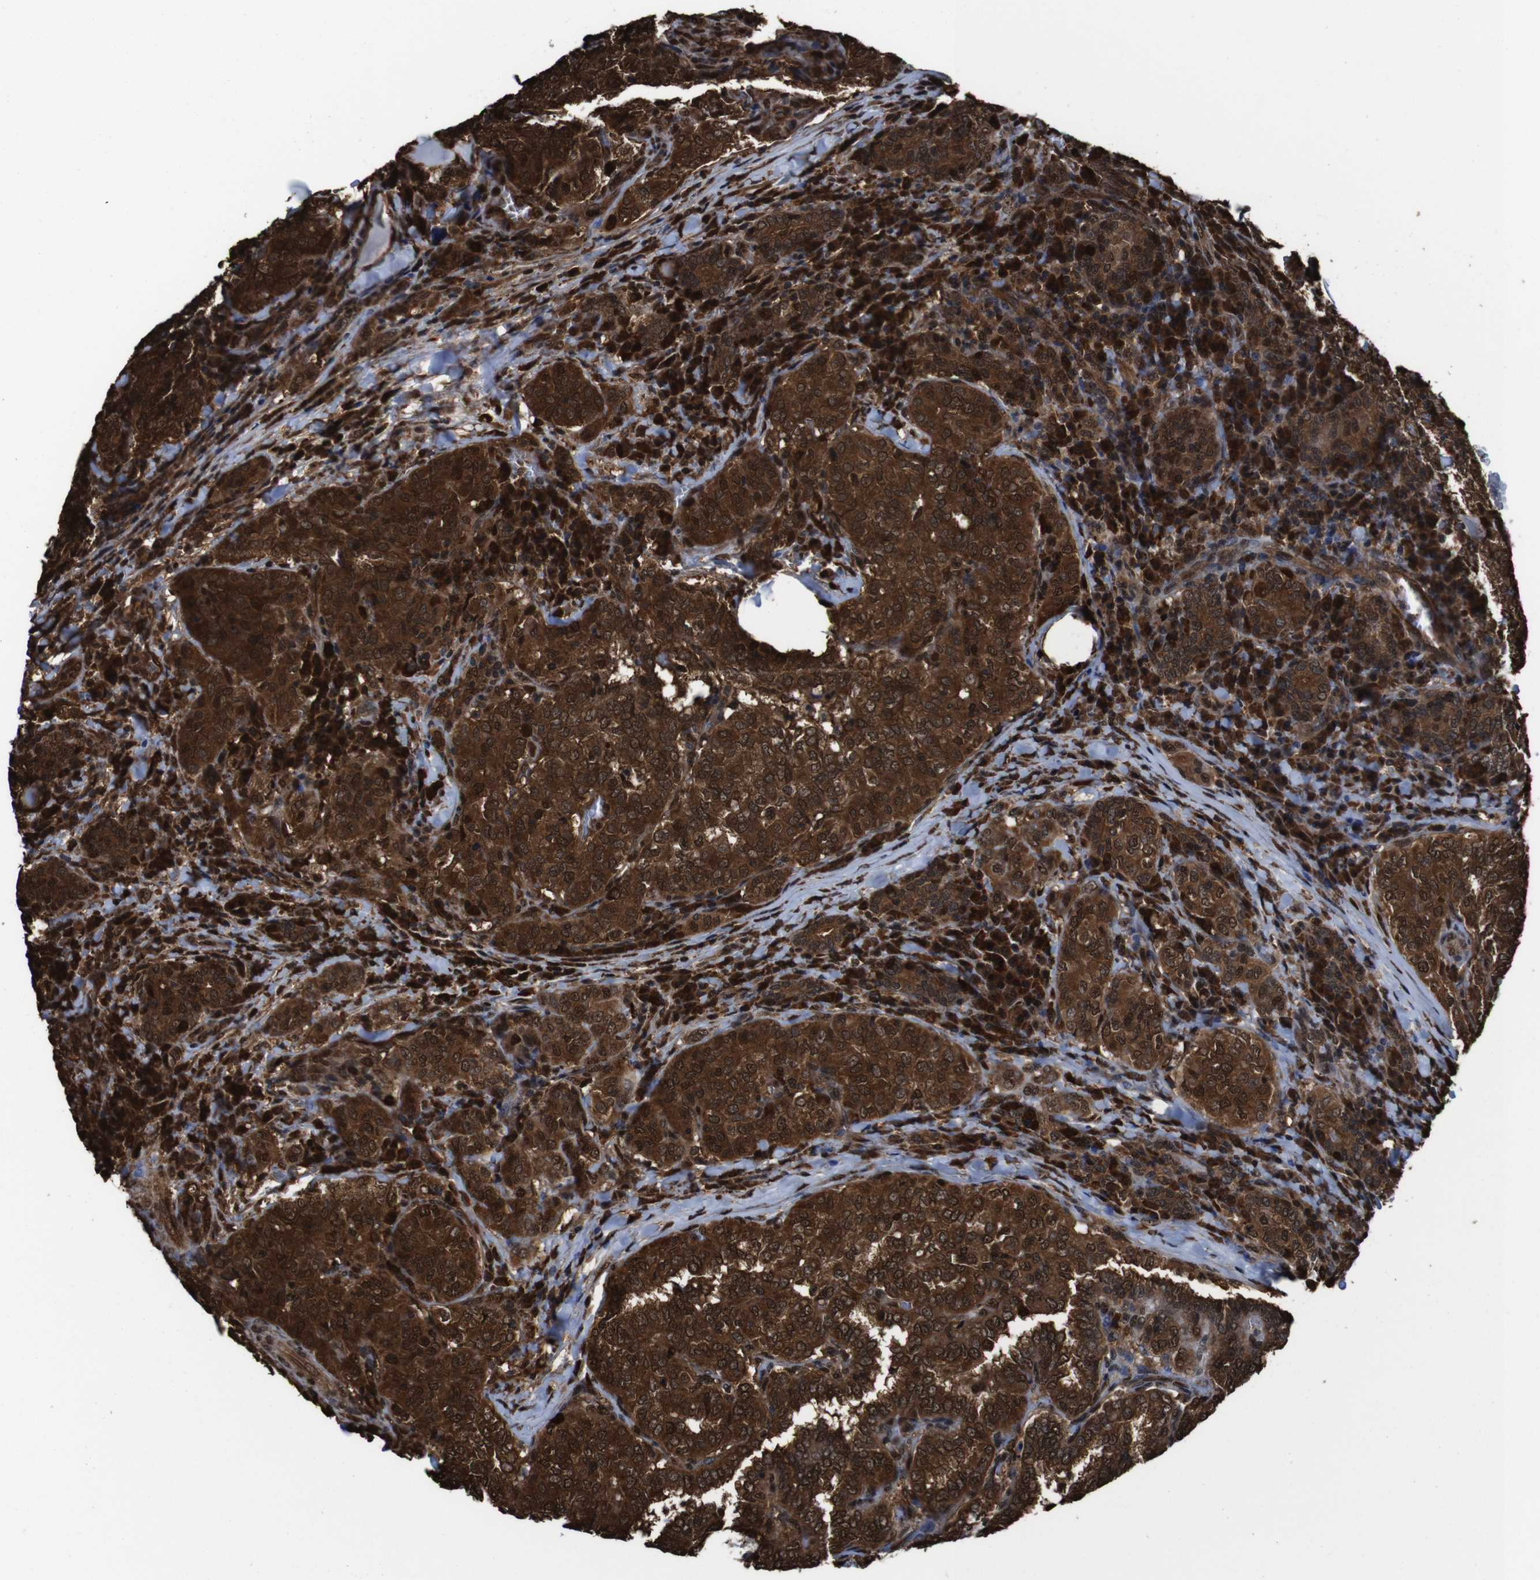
{"staining": {"intensity": "strong", "quantity": ">75%", "location": "cytoplasmic/membranous,nuclear"}, "tissue": "thyroid cancer", "cell_type": "Tumor cells", "image_type": "cancer", "snomed": [{"axis": "morphology", "description": "Papillary adenocarcinoma, NOS"}, {"axis": "topography", "description": "Thyroid gland"}], "caption": "Strong cytoplasmic/membranous and nuclear expression for a protein is seen in about >75% of tumor cells of papillary adenocarcinoma (thyroid) using IHC.", "gene": "VCP", "patient": {"sex": "female", "age": 30}}